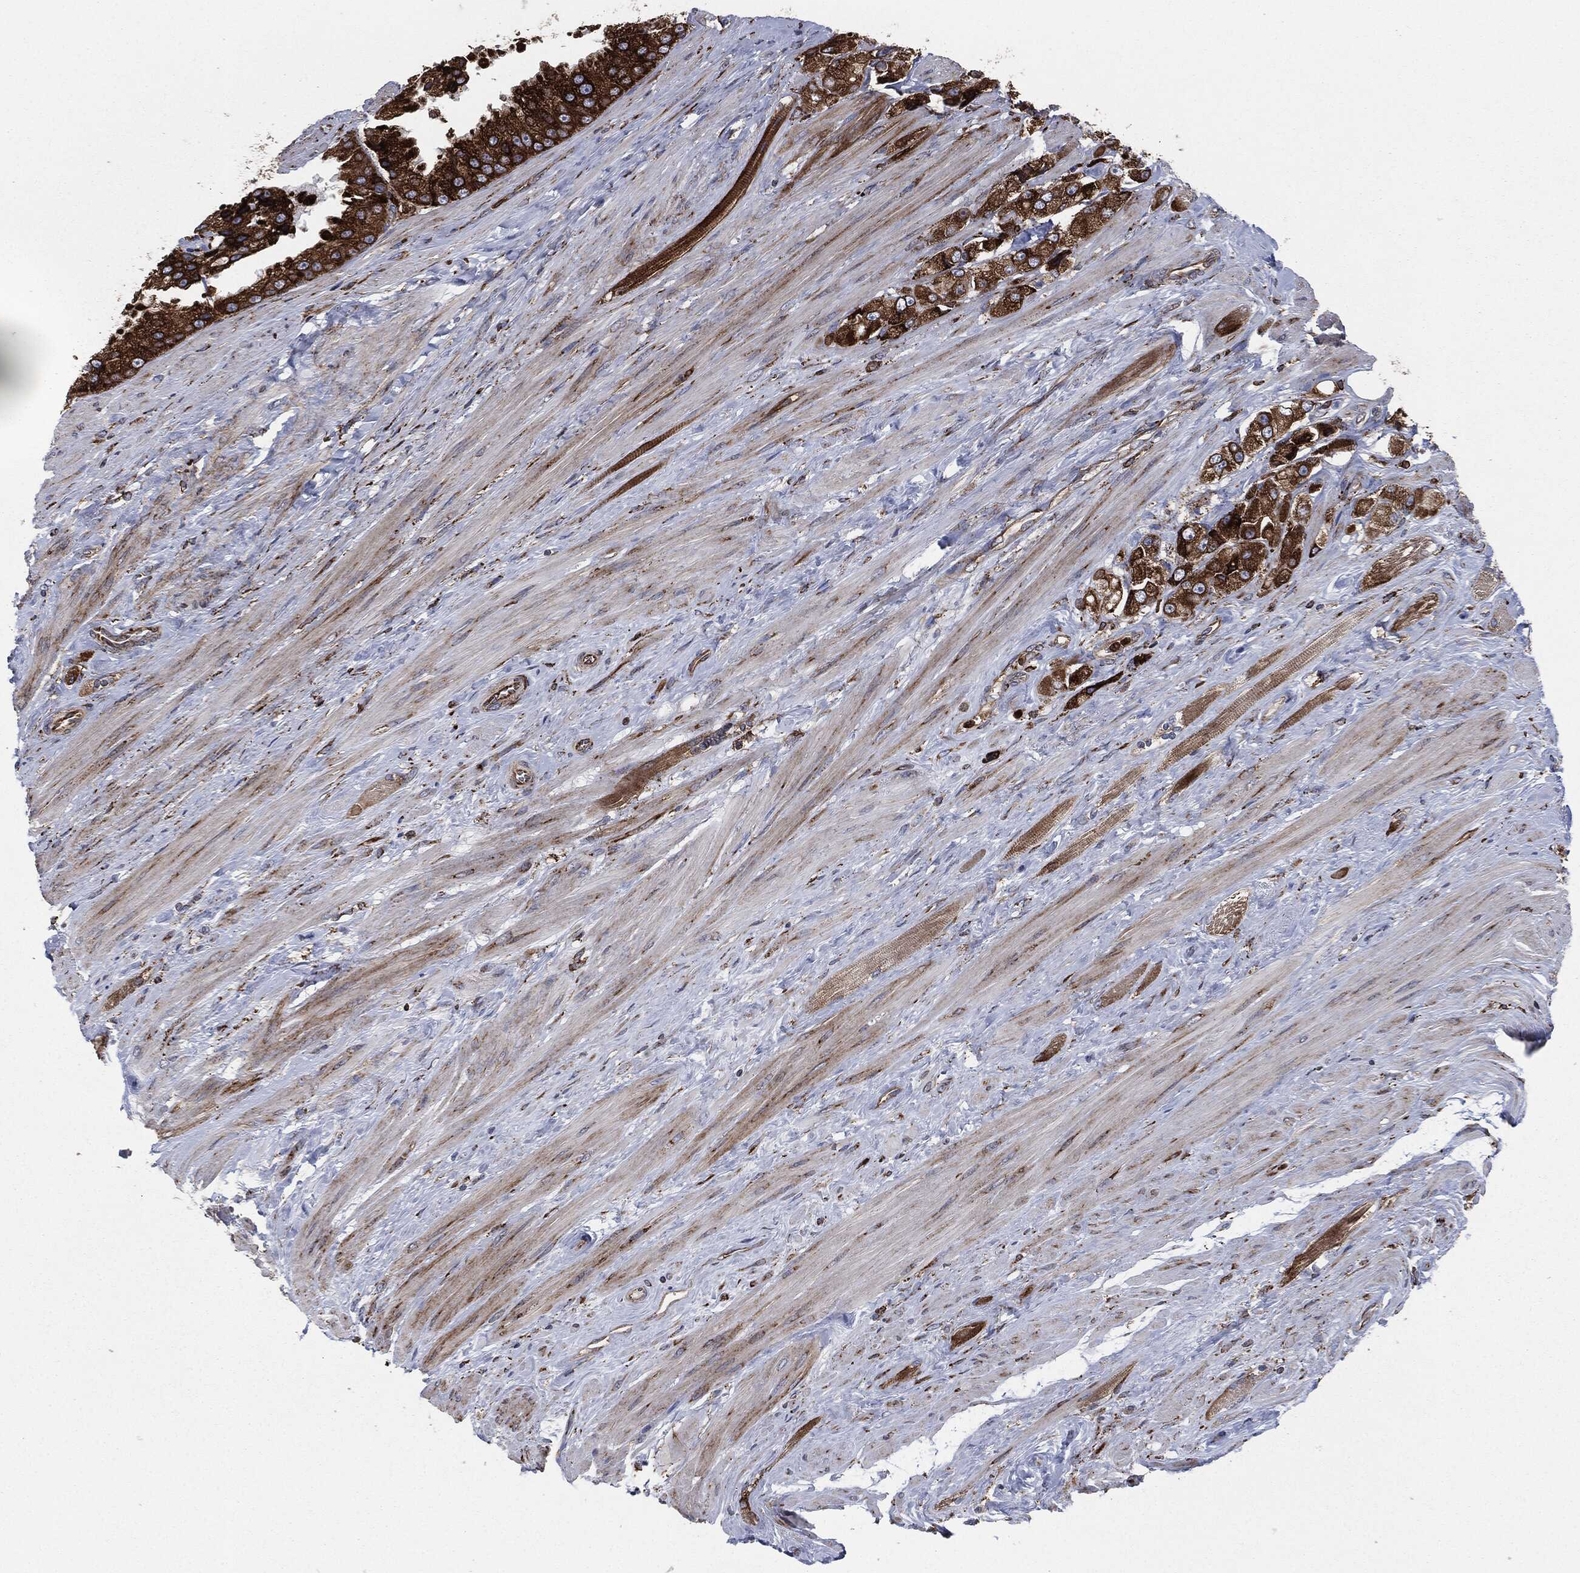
{"staining": {"intensity": "strong", "quantity": ">75%", "location": "cytoplasmic/membranous"}, "tissue": "prostate cancer", "cell_type": "Tumor cells", "image_type": "cancer", "snomed": [{"axis": "morphology", "description": "Adenocarcinoma, NOS"}, {"axis": "topography", "description": "Prostate and seminal vesicle, NOS"}, {"axis": "topography", "description": "Prostate"}], "caption": "Approximately >75% of tumor cells in human adenocarcinoma (prostate) demonstrate strong cytoplasmic/membranous protein staining as visualized by brown immunohistochemical staining.", "gene": "CALR", "patient": {"sex": "male", "age": 64}}